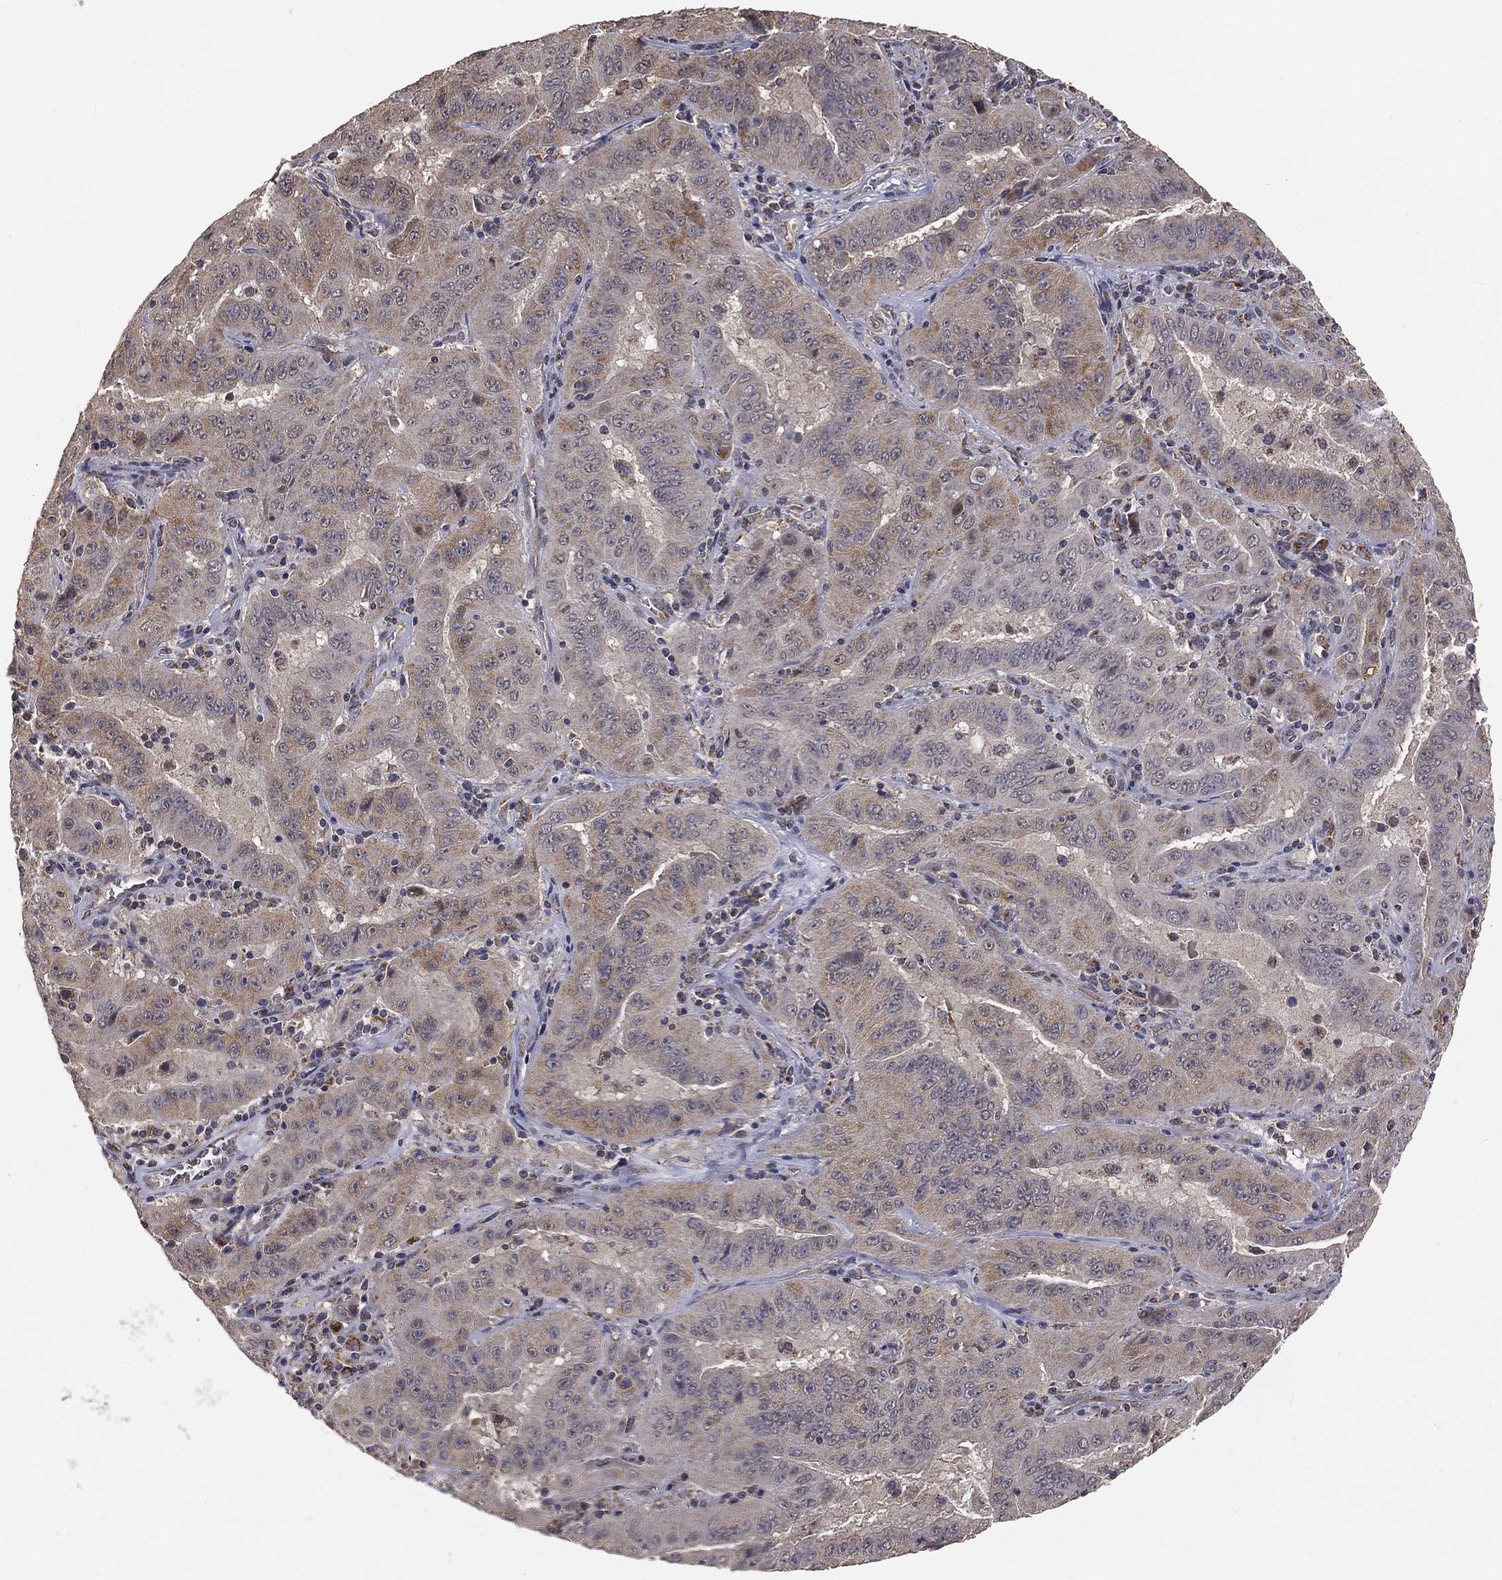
{"staining": {"intensity": "weak", "quantity": "<25%", "location": "cytoplasmic/membranous"}, "tissue": "pancreatic cancer", "cell_type": "Tumor cells", "image_type": "cancer", "snomed": [{"axis": "morphology", "description": "Adenocarcinoma, NOS"}, {"axis": "topography", "description": "Pancreas"}], "caption": "An immunohistochemistry micrograph of pancreatic cancer (adenocarcinoma) is shown. There is no staining in tumor cells of pancreatic cancer (adenocarcinoma). (Brightfield microscopy of DAB IHC at high magnification).", "gene": "MRPL46", "patient": {"sex": "male", "age": 63}}